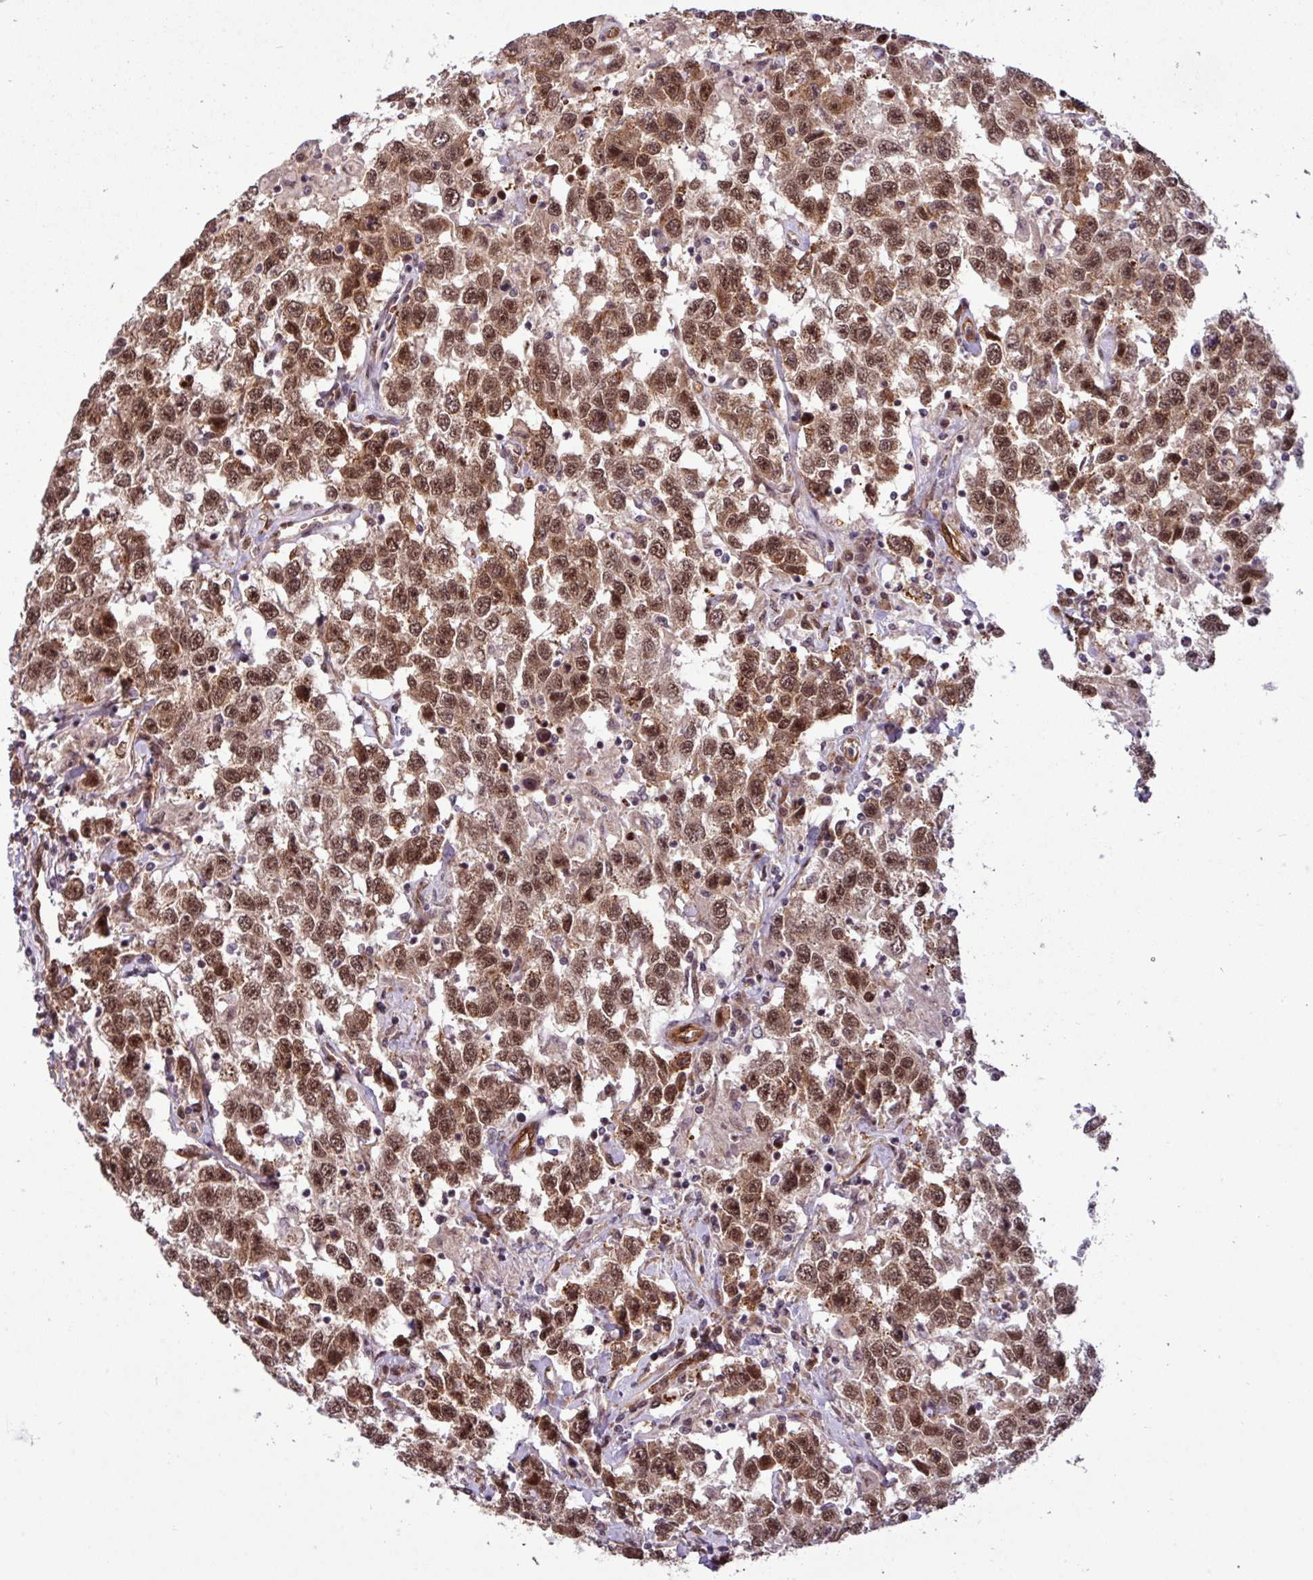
{"staining": {"intensity": "moderate", "quantity": ">75%", "location": "cytoplasmic/membranous,nuclear"}, "tissue": "testis cancer", "cell_type": "Tumor cells", "image_type": "cancer", "snomed": [{"axis": "morphology", "description": "Seminoma, NOS"}, {"axis": "topography", "description": "Testis"}], "caption": "An image showing moderate cytoplasmic/membranous and nuclear expression in approximately >75% of tumor cells in testis cancer, as visualized by brown immunohistochemical staining.", "gene": "C7orf50", "patient": {"sex": "male", "age": 41}}